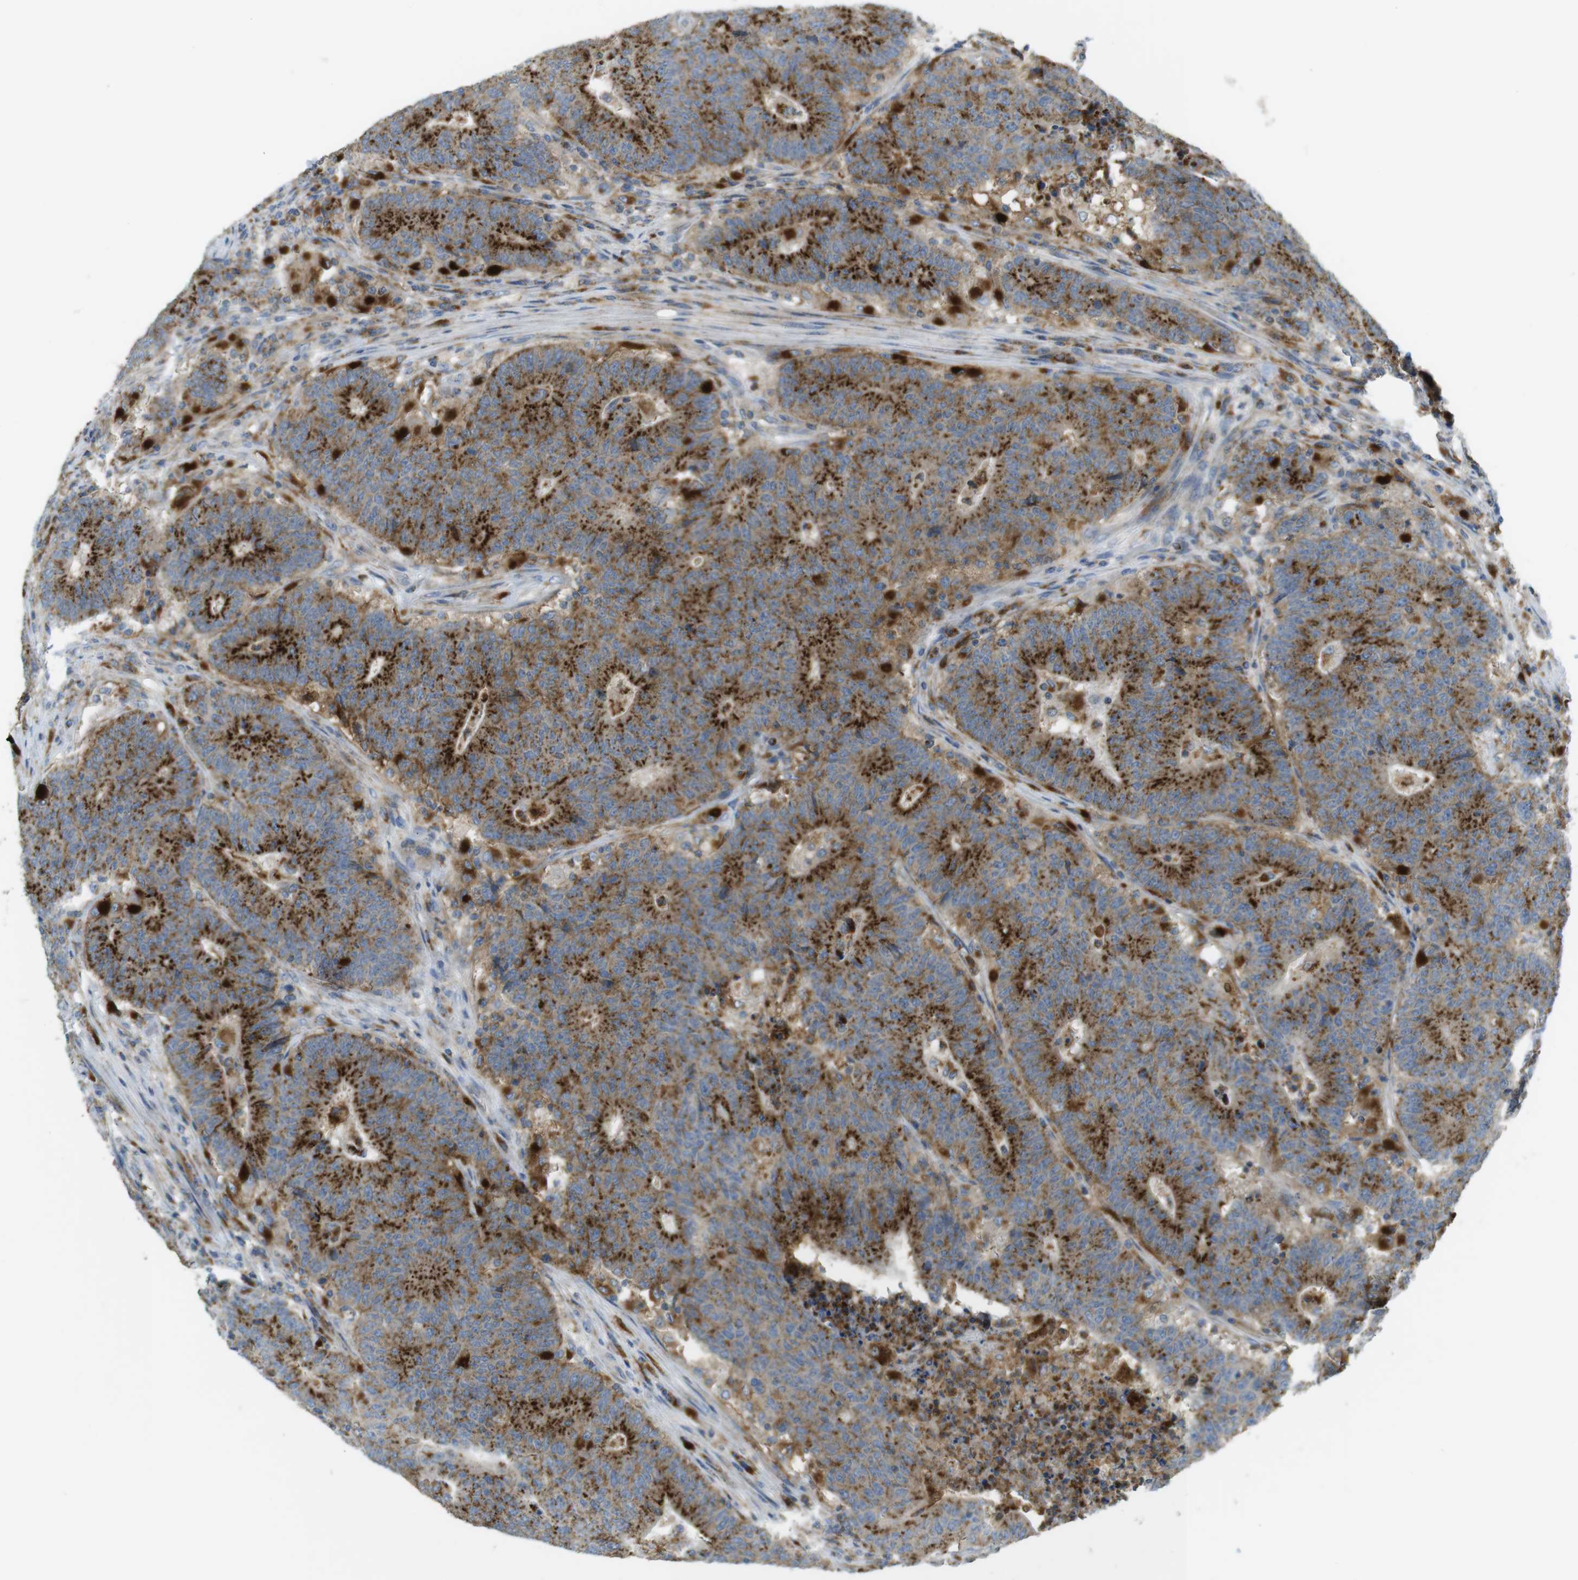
{"staining": {"intensity": "strong", "quantity": ">75%", "location": "cytoplasmic/membranous"}, "tissue": "colorectal cancer", "cell_type": "Tumor cells", "image_type": "cancer", "snomed": [{"axis": "morphology", "description": "Normal tissue, NOS"}, {"axis": "morphology", "description": "Adenocarcinoma, NOS"}, {"axis": "topography", "description": "Colon"}], "caption": "Tumor cells reveal strong cytoplasmic/membranous staining in about >75% of cells in adenocarcinoma (colorectal).", "gene": "LAMP1", "patient": {"sex": "female", "age": 75}}